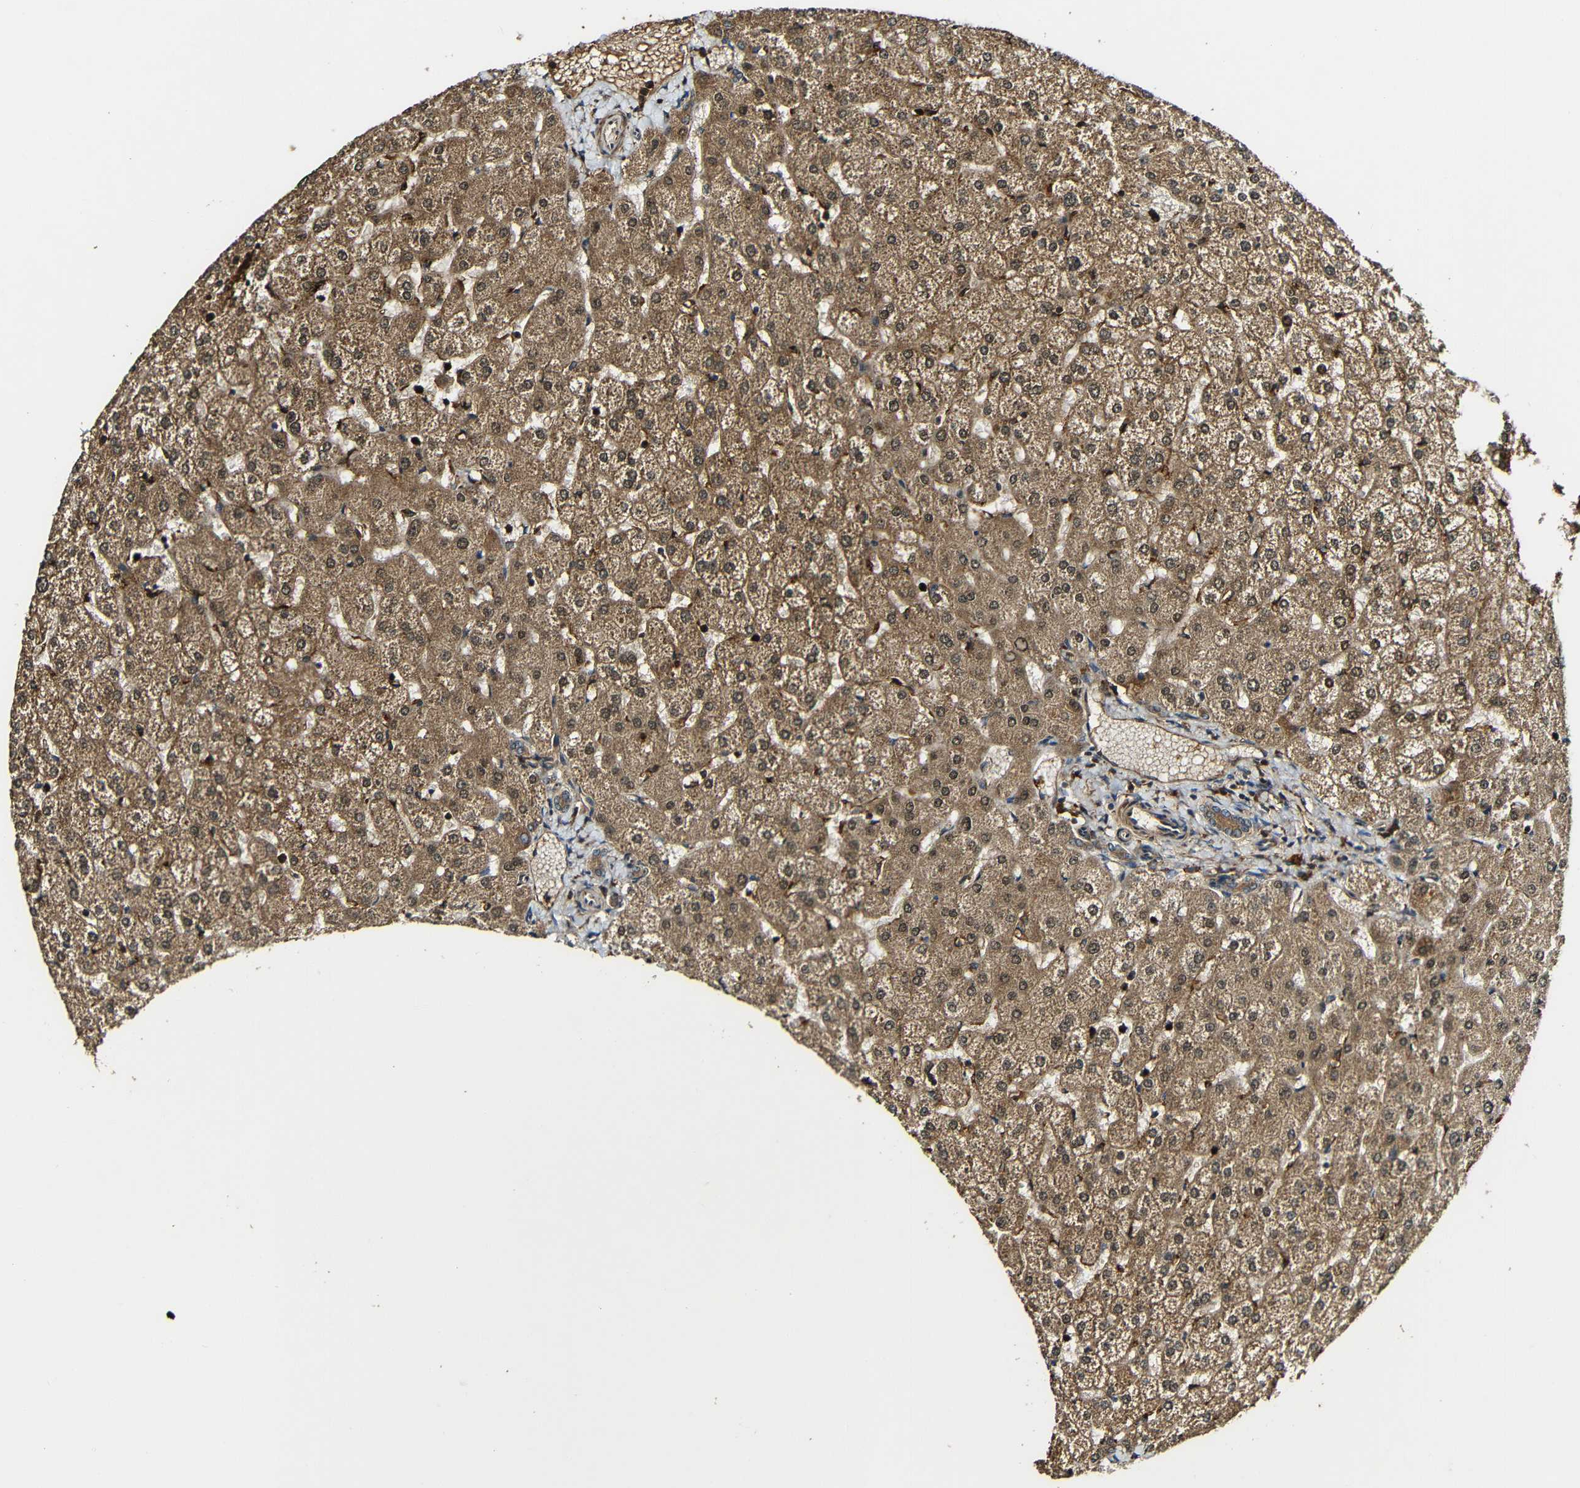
{"staining": {"intensity": "moderate", "quantity": ">75%", "location": "cytoplasmic/membranous"}, "tissue": "liver", "cell_type": "Cholangiocytes", "image_type": "normal", "snomed": [{"axis": "morphology", "description": "Normal tissue, NOS"}, {"axis": "topography", "description": "Liver"}], "caption": "DAB immunohistochemical staining of normal human liver shows moderate cytoplasmic/membranous protein positivity in approximately >75% of cholangiocytes.", "gene": "CASP8", "patient": {"sex": "female", "age": 32}}